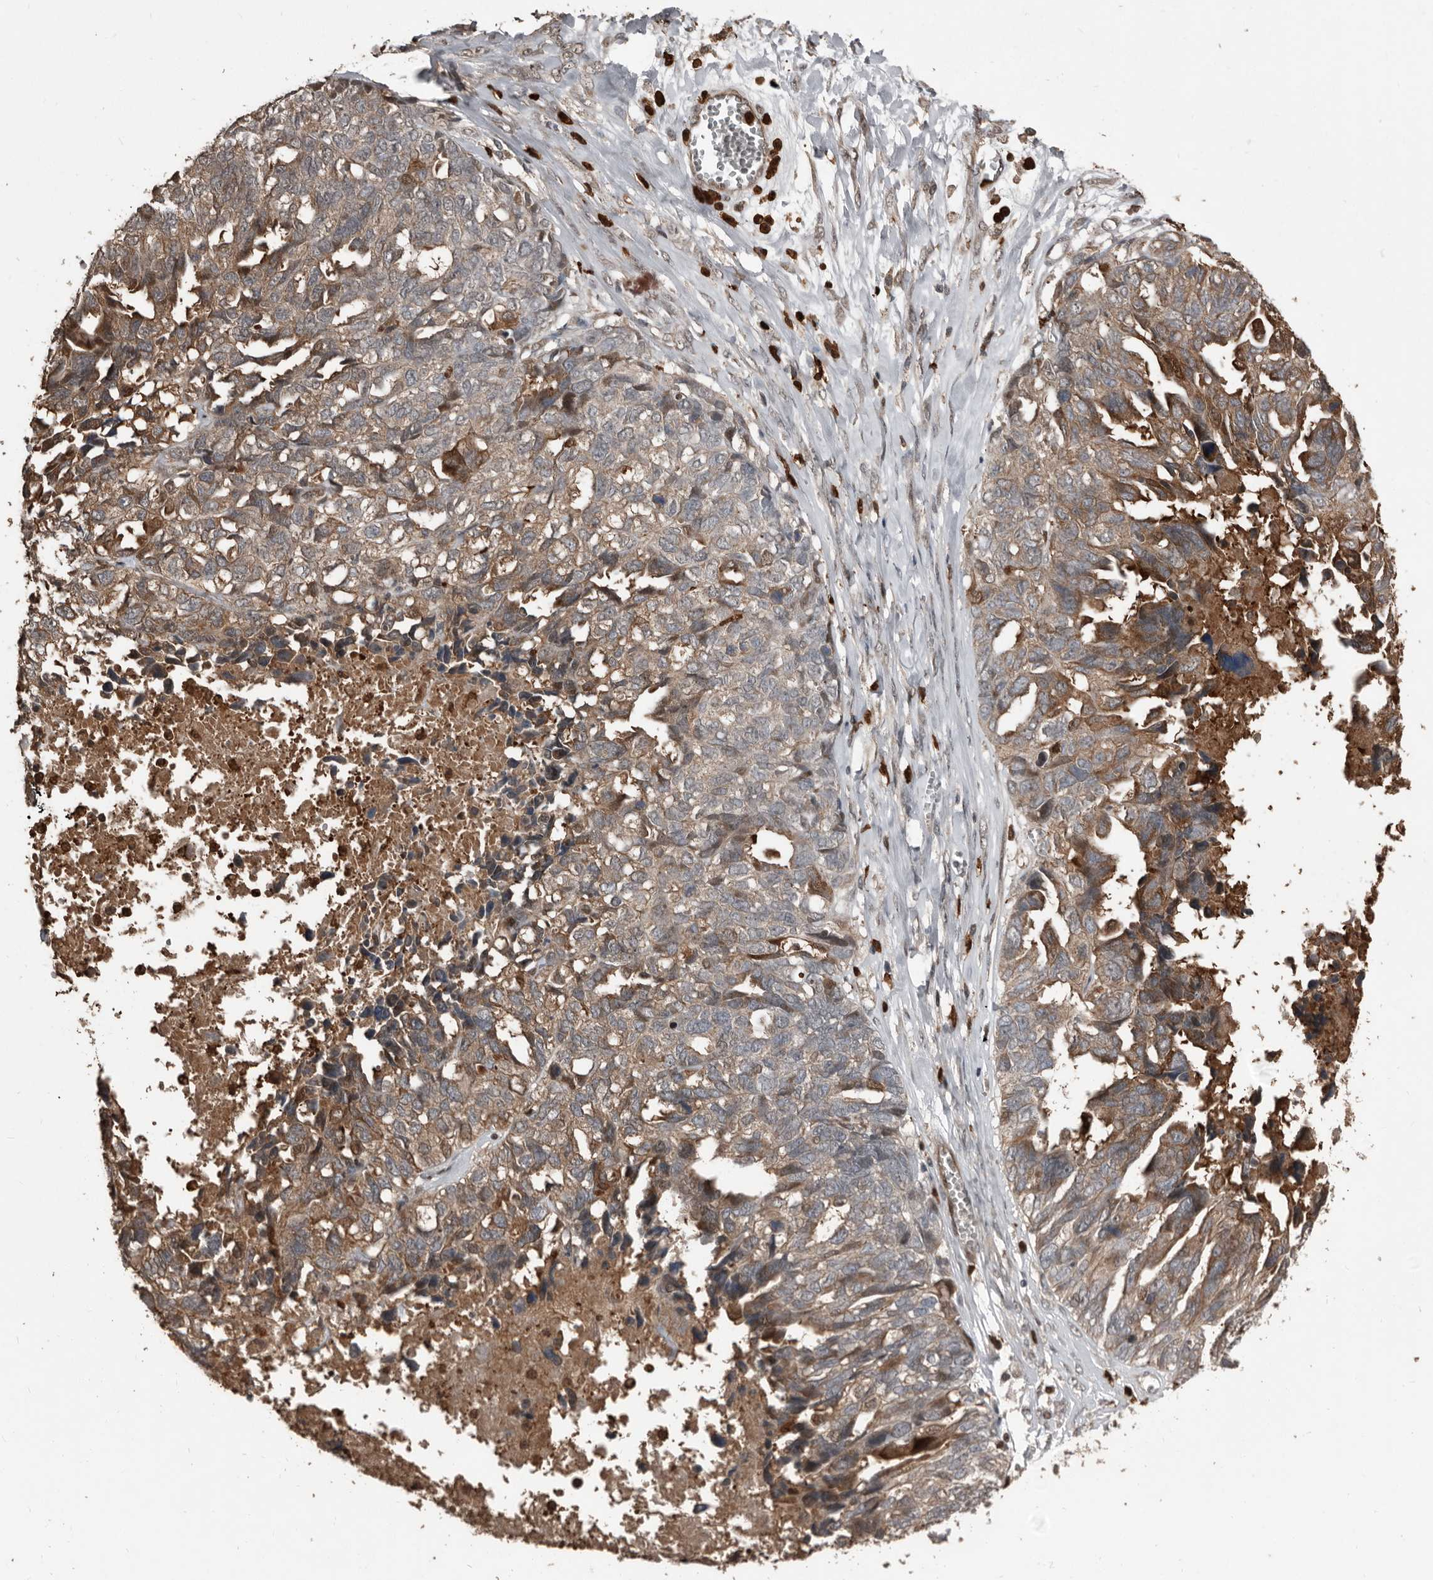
{"staining": {"intensity": "moderate", "quantity": "25%-75%", "location": "cytoplasmic/membranous"}, "tissue": "ovarian cancer", "cell_type": "Tumor cells", "image_type": "cancer", "snomed": [{"axis": "morphology", "description": "Cystadenocarcinoma, serous, NOS"}, {"axis": "topography", "description": "Ovary"}], "caption": "High-magnification brightfield microscopy of serous cystadenocarcinoma (ovarian) stained with DAB (3,3'-diaminobenzidine) (brown) and counterstained with hematoxylin (blue). tumor cells exhibit moderate cytoplasmic/membranous expression is seen in about25%-75% of cells. The staining was performed using DAB, with brown indicating positive protein expression. Nuclei are stained blue with hematoxylin.", "gene": "FSBP", "patient": {"sex": "female", "age": 79}}